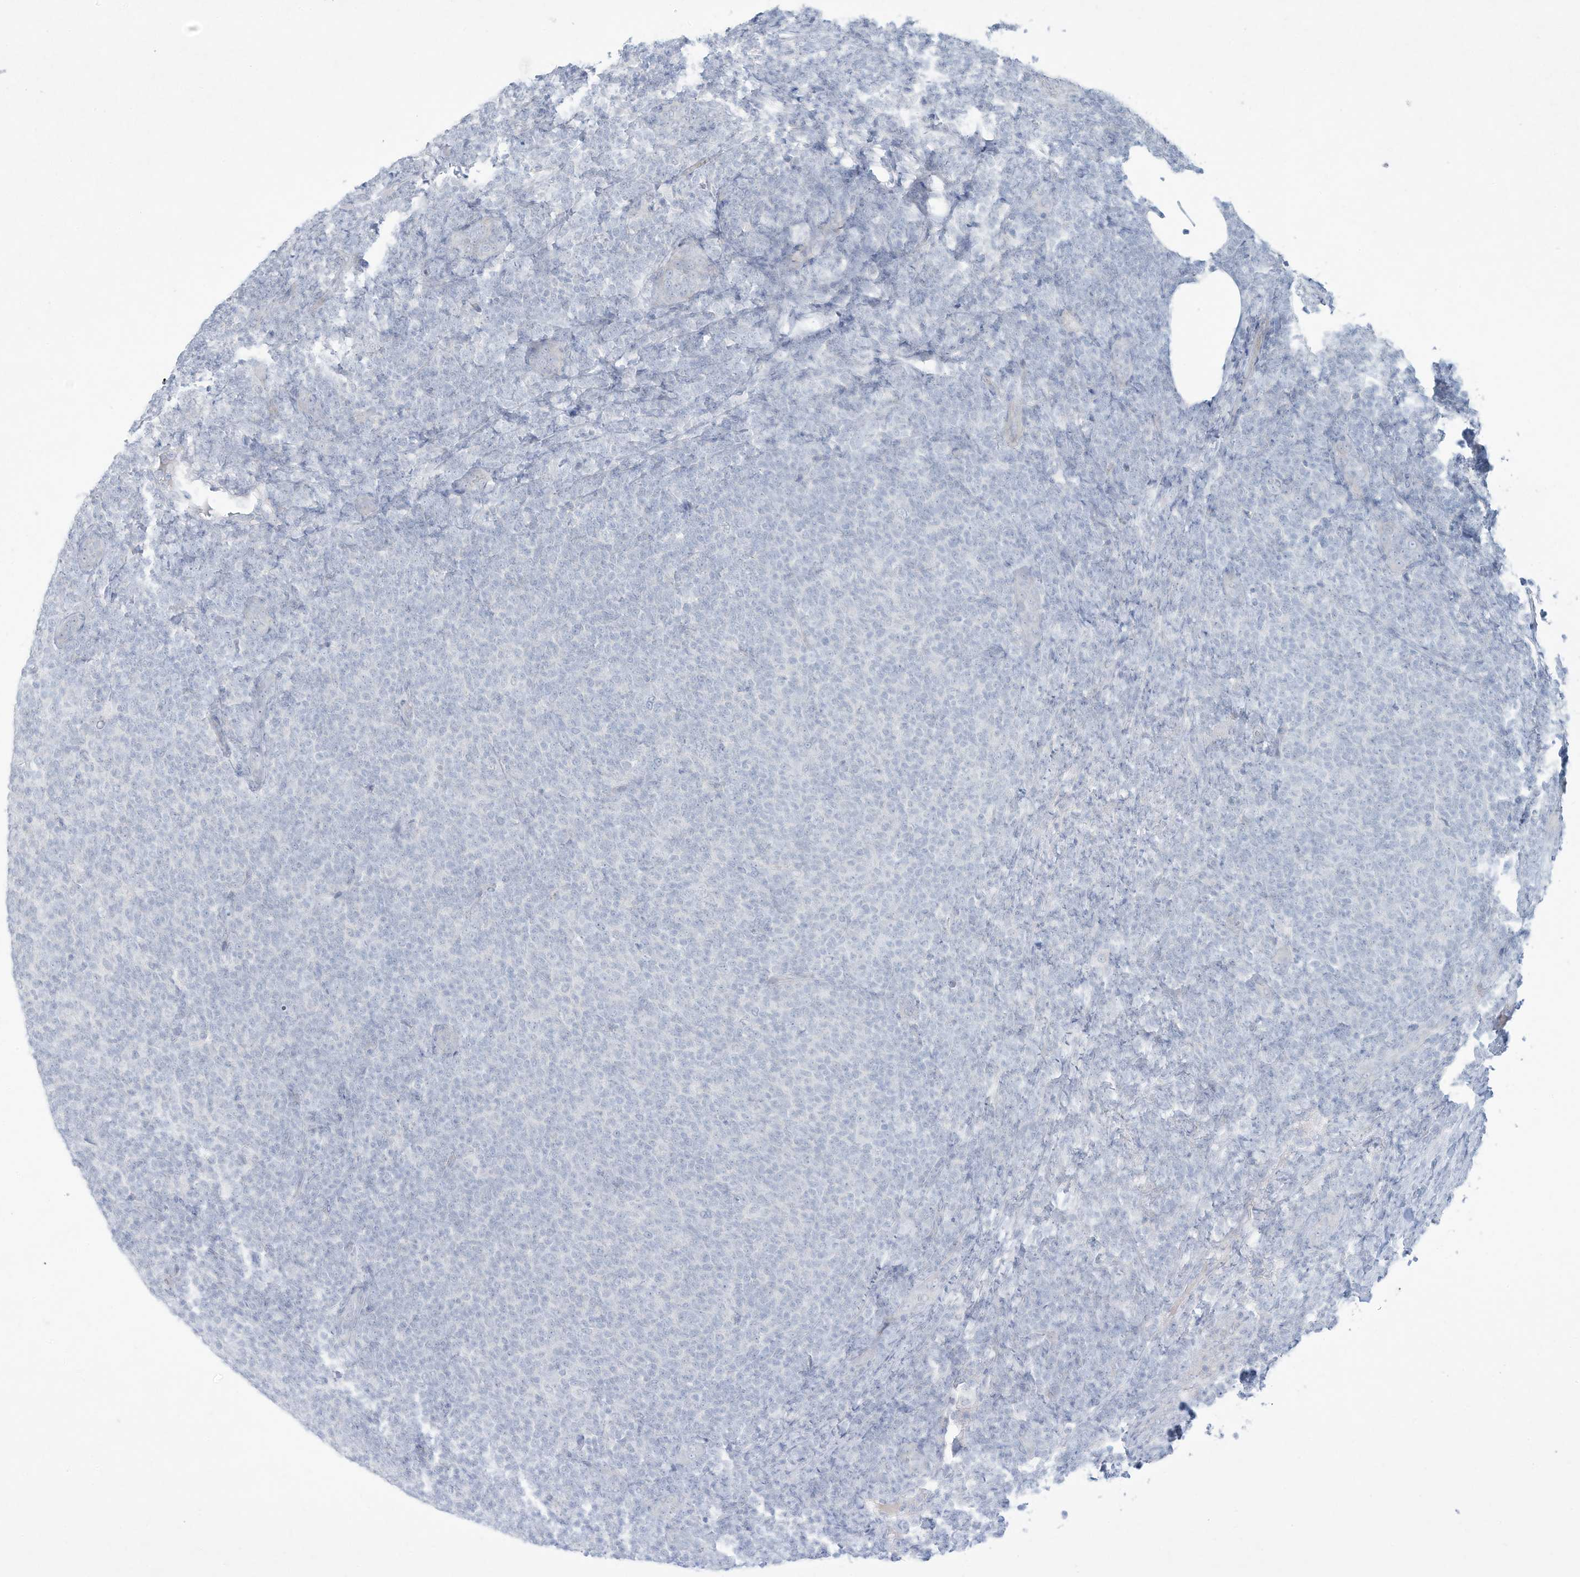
{"staining": {"intensity": "negative", "quantity": "none", "location": "none"}, "tissue": "lymphoma", "cell_type": "Tumor cells", "image_type": "cancer", "snomed": [{"axis": "morphology", "description": "Malignant lymphoma, non-Hodgkin's type, Low grade"}, {"axis": "topography", "description": "Lymph node"}], "caption": "A micrograph of lymphoma stained for a protein demonstrates no brown staining in tumor cells.", "gene": "PAX6", "patient": {"sex": "male", "age": 66}}